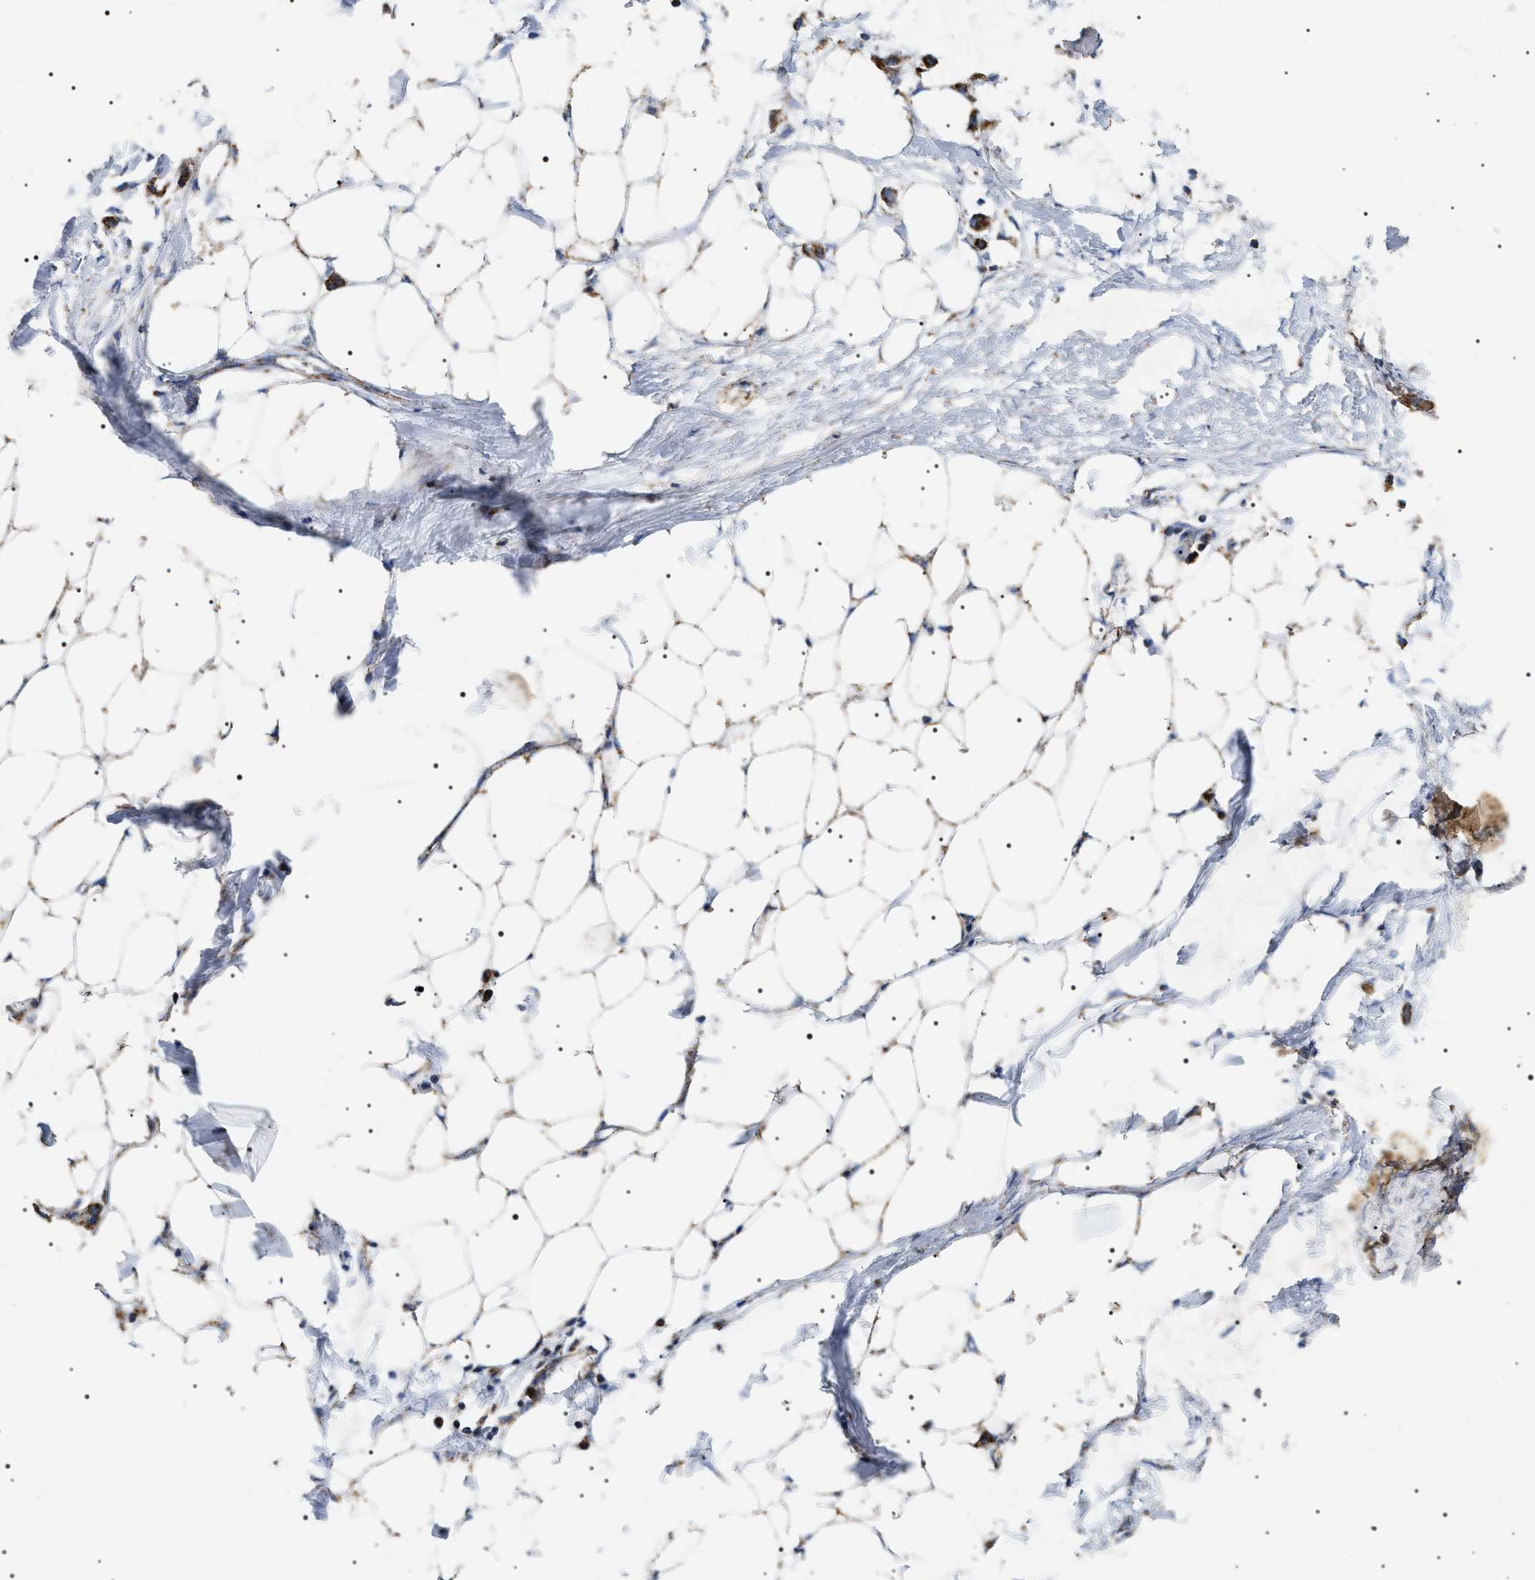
{"staining": {"intensity": "weak", "quantity": ">75%", "location": "cytoplasmic/membranous"}, "tissue": "adipose tissue", "cell_type": "Adipocytes", "image_type": "normal", "snomed": [{"axis": "morphology", "description": "Normal tissue, NOS"}, {"axis": "morphology", "description": "Adenocarcinoma, NOS"}, {"axis": "topography", "description": "Colon"}, {"axis": "topography", "description": "Peripheral nerve tissue"}], "caption": "Adipocytes show weak cytoplasmic/membranous staining in approximately >75% of cells in unremarkable adipose tissue. (DAB (3,3'-diaminobenzidine) IHC, brown staining for protein, blue staining for nuclei).", "gene": "OXSM", "patient": {"sex": "male", "age": 14}}